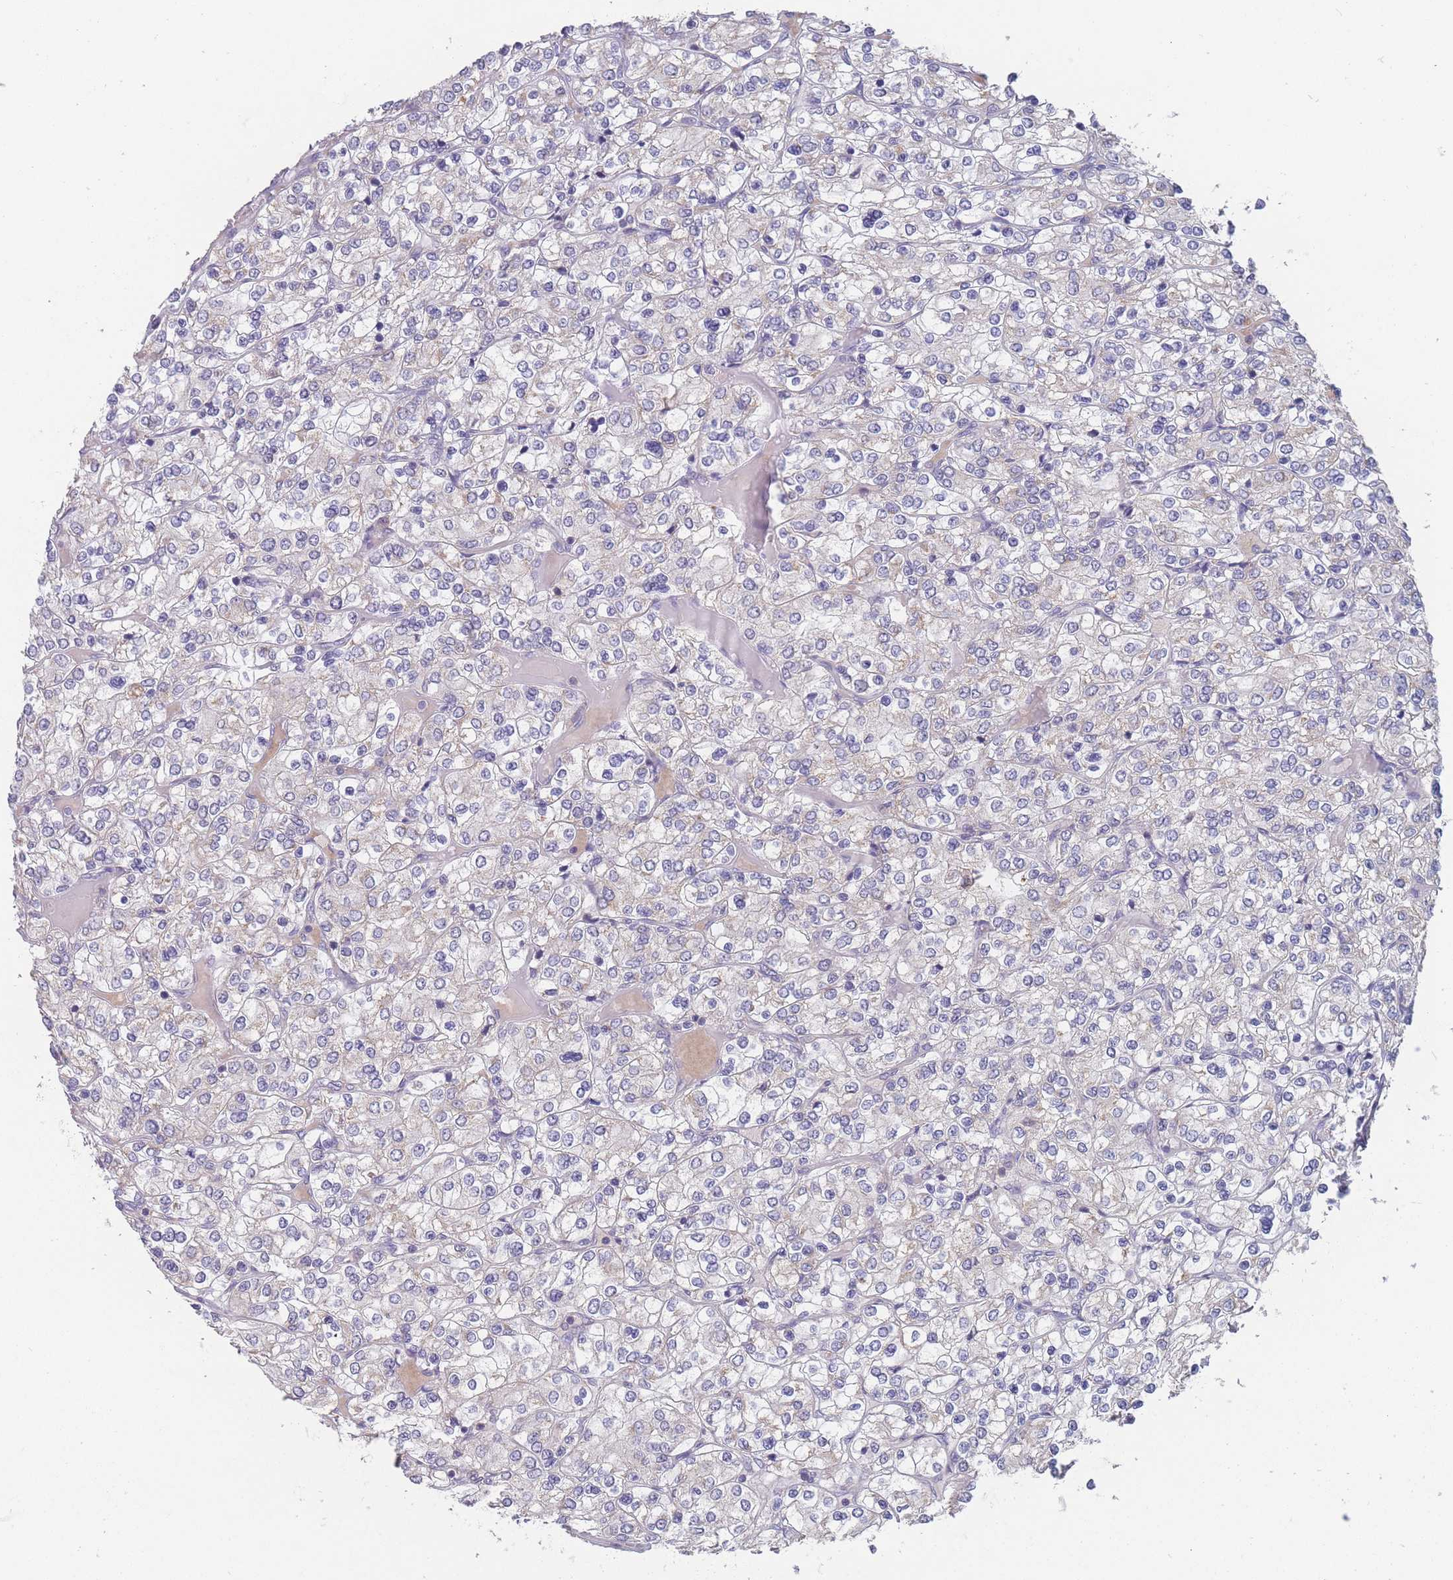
{"staining": {"intensity": "negative", "quantity": "none", "location": "none"}, "tissue": "renal cancer", "cell_type": "Tumor cells", "image_type": "cancer", "snomed": [{"axis": "morphology", "description": "Adenocarcinoma, NOS"}, {"axis": "topography", "description": "Kidney"}], "caption": "Adenocarcinoma (renal) was stained to show a protein in brown. There is no significant staining in tumor cells. (DAB (3,3'-diaminobenzidine) IHC with hematoxylin counter stain).", "gene": "PEX7", "patient": {"sex": "male", "age": 80}}